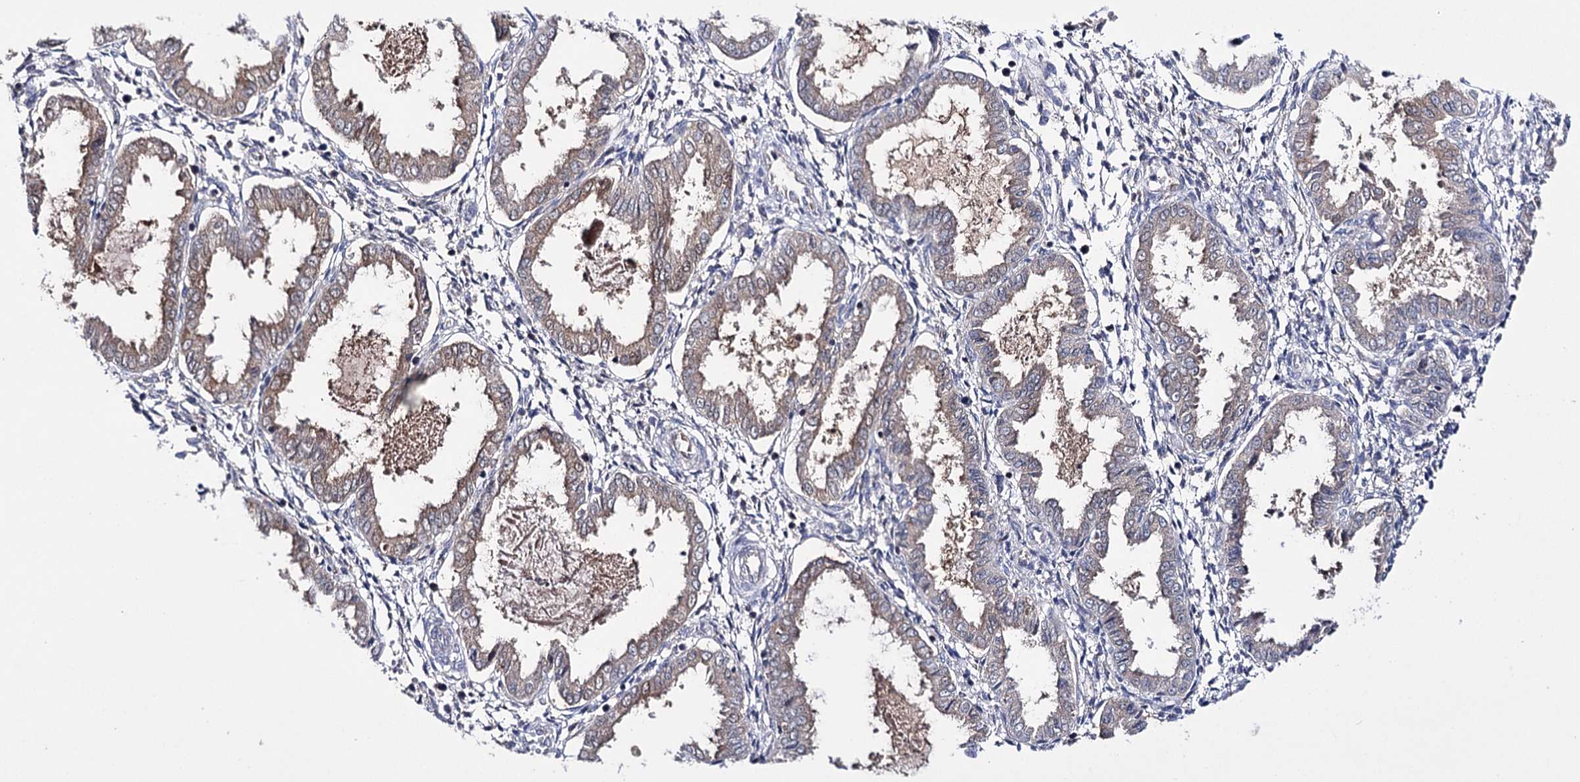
{"staining": {"intensity": "negative", "quantity": "none", "location": "none"}, "tissue": "endometrium", "cell_type": "Cells in endometrial stroma", "image_type": "normal", "snomed": [{"axis": "morphology", "description": "Normal tissue, NOS"}, {"axis": "topography", "description": "Endometrium"}], "caption": "Cells in endometrial stroma are negative for protein expression in unremarkable human endometrium. The staining is performed using DAB brown chromogen with nuclei counter-stained in using hematoxylin.", "gene": "PTER", "patient": {"sex": "female", "age": 33}}